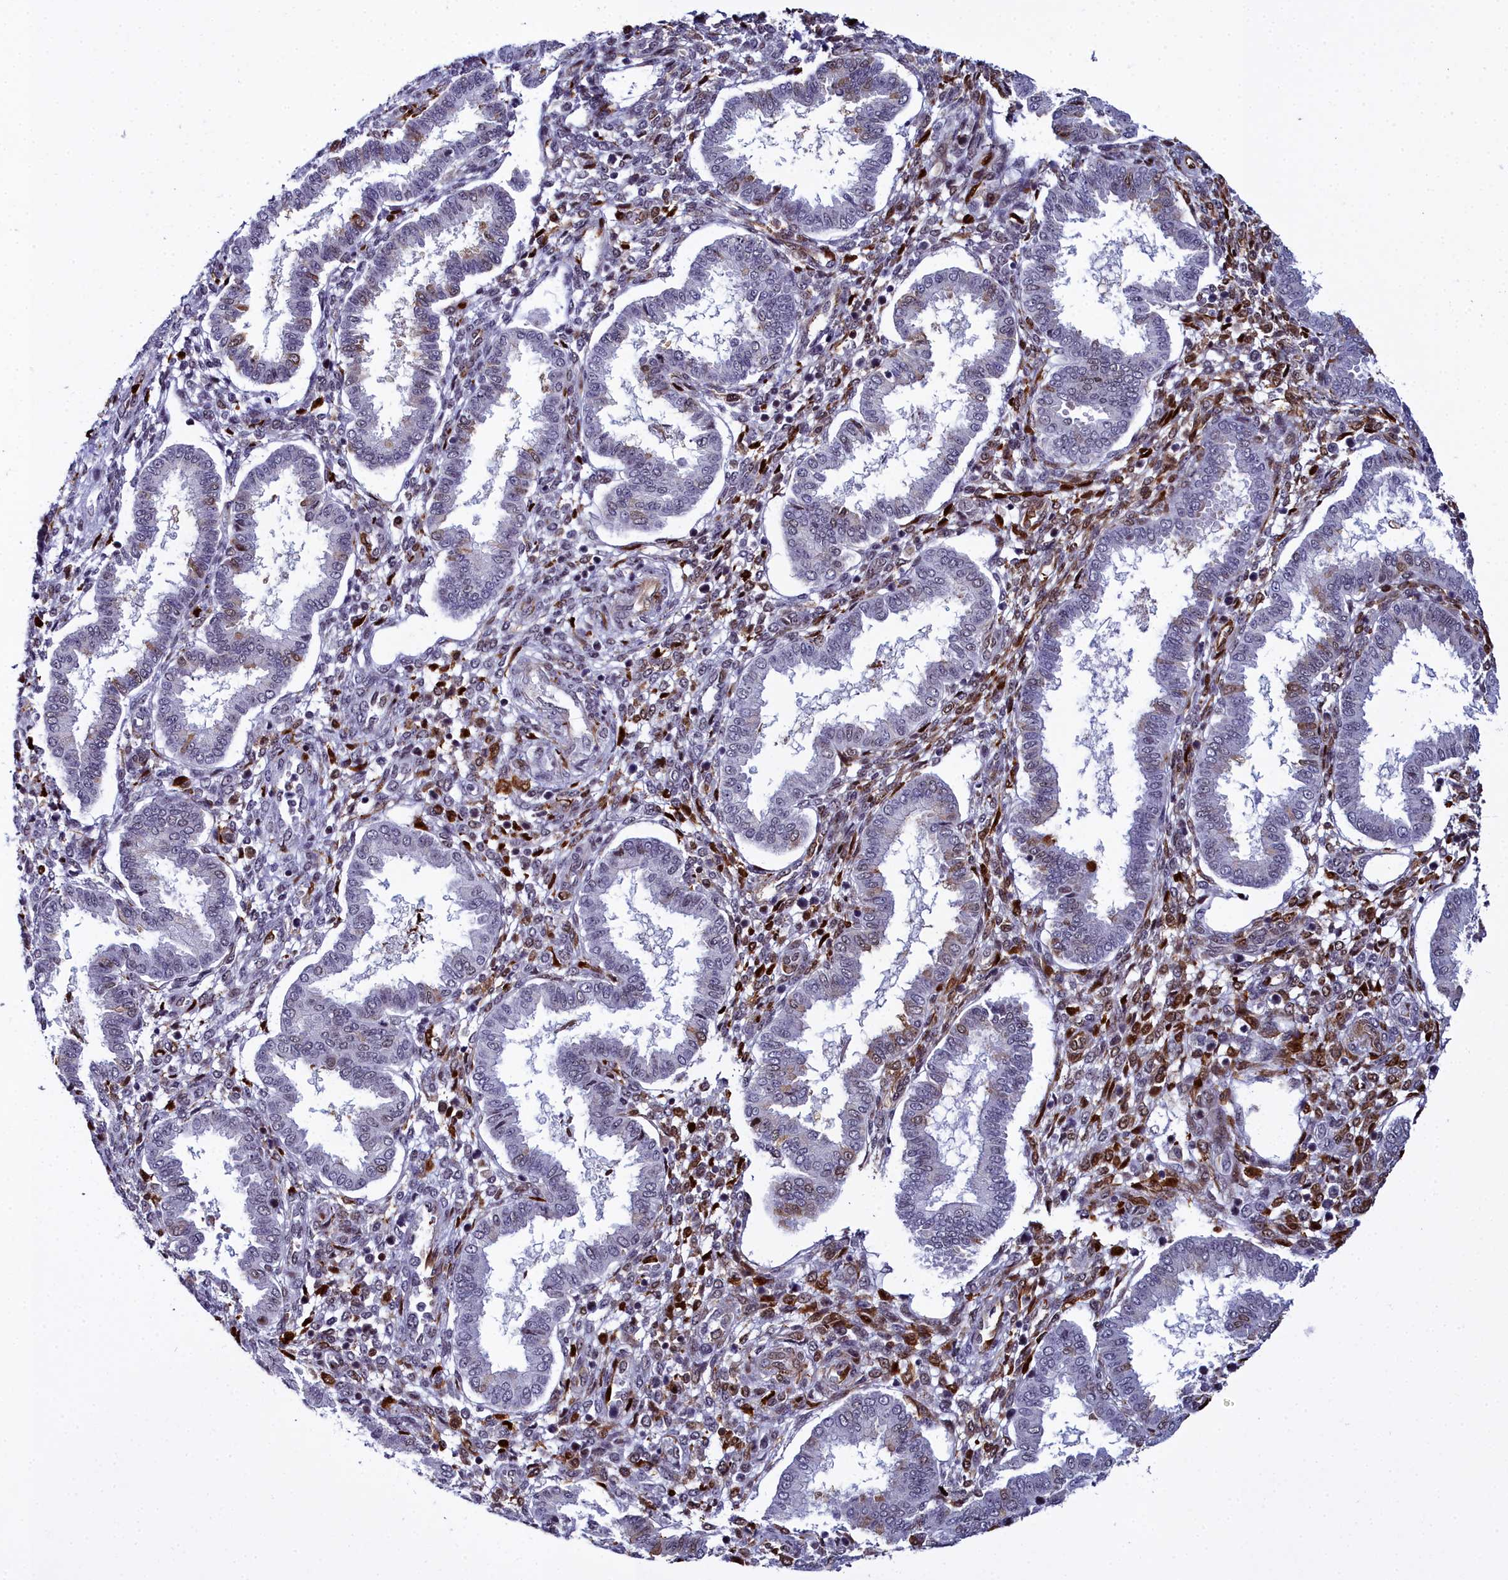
{"staining": {"intensity": "strong", "quantity": "<25%", "location": "nuclear"}, "tissue": "endometrium", "cell_type": "Cells in endometrial stroma", "image_type": "normal", "snomed": [{"axis": "morphology", "description": "Normal tissue, NOS"}, {"axis": "topography", "description": "Endometrium"}], "caption": "Strong nuclear staining is identified in about <25% of cells in endometrial stroma in benign endometrium.", "gene": "CCDC97", "patient": {"sex": "female", "age": 24}}